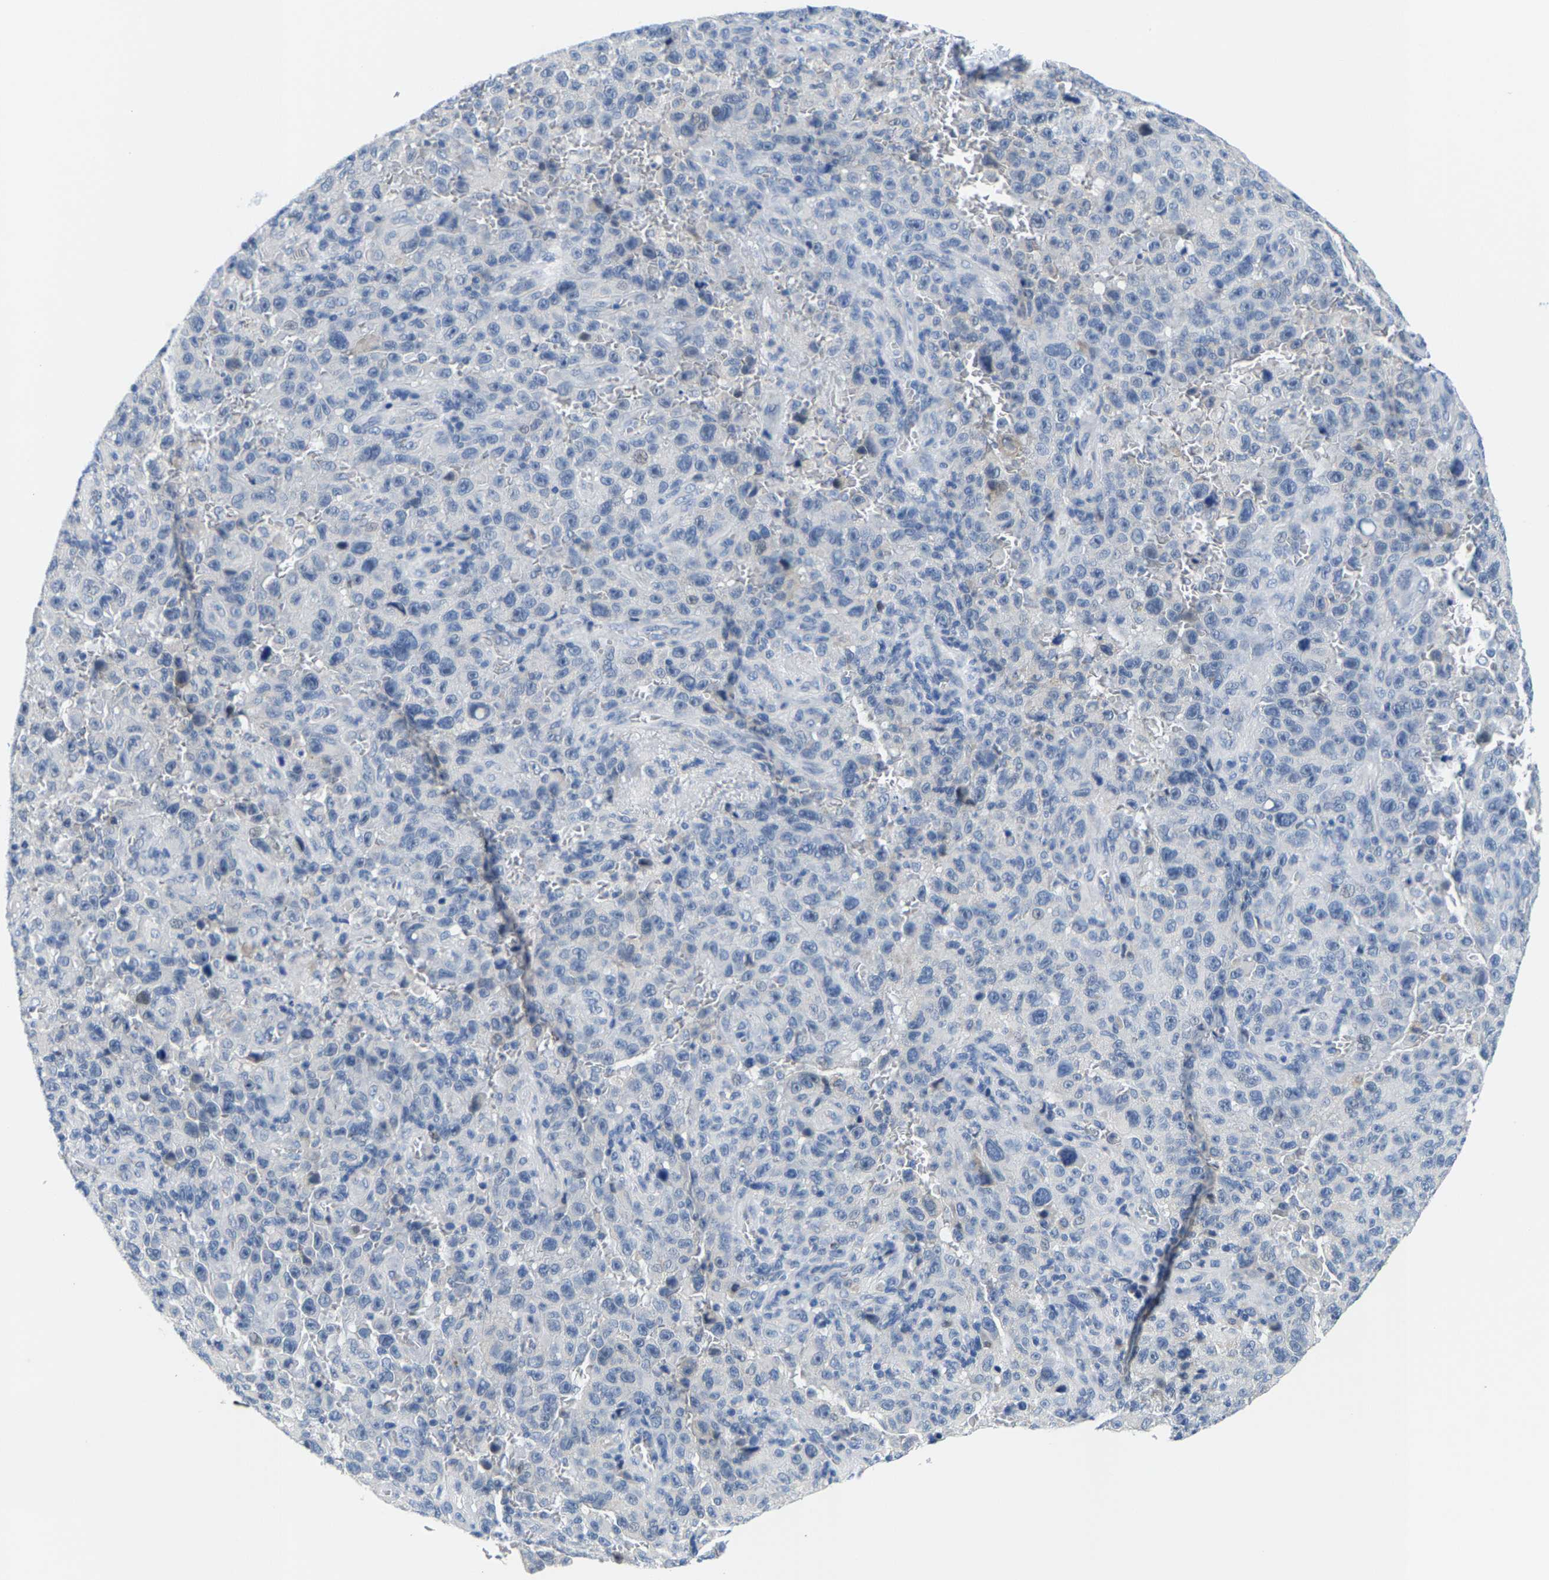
{"staining": {"intensity": "negative", "quantity": "none", "location": "none"}, "tissue": "melanoma", "cell_type": "Tumor cells", "image_type": "cancer", "snomed": [{"axis": "morphology", "description": "Malignant melanoma, NOS"}, {"axis": "topography", "description": "Skin"}], "caption": "Photomicrograph shows no protein staining in tumor cells of melanoma tissue.", "gene": "KLHL1", "patient": {"sex": "female", "age": 82}}